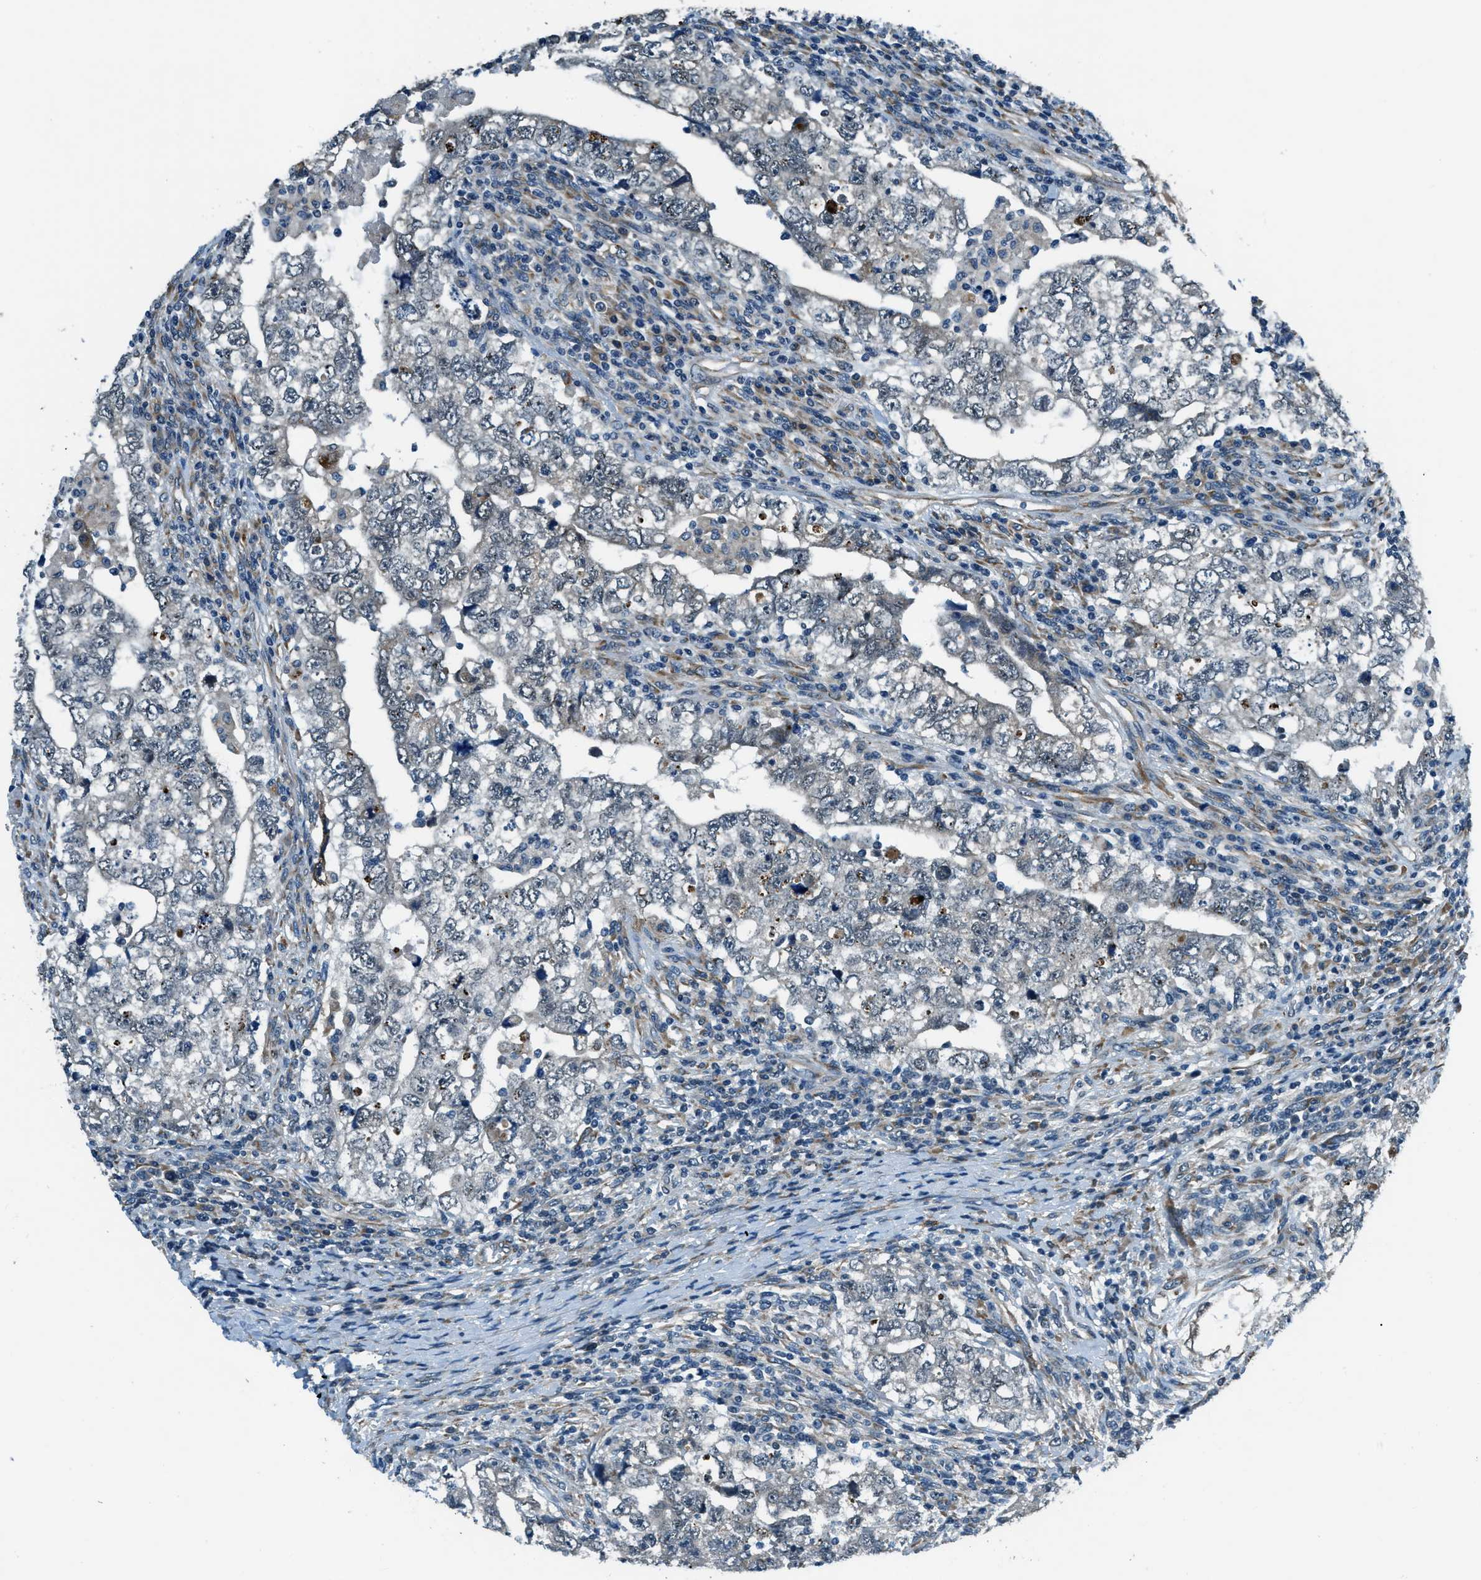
{"staining": {"intensity": "negative", "quantity": "none", "location": "none"}, "tissue": "testis cancer", "cell_type": "Tumor cells", "image_type": "cancer", "snomed": [{"axis": "morphology", "description": "Carcinoma, Embryonal, NOS"}, {"axis": "topography", "description": "Testis"}], "caption": "An immunohistochemistry (IHC) micrograph of testis cancer is shown. There is no staining in tumor cells of testis cancer. (Brightfield microscopy of DAB immunohistochemistry at high magnification).", "gene": "GINM1", "patient": {"sex": "male", "age": 36}}